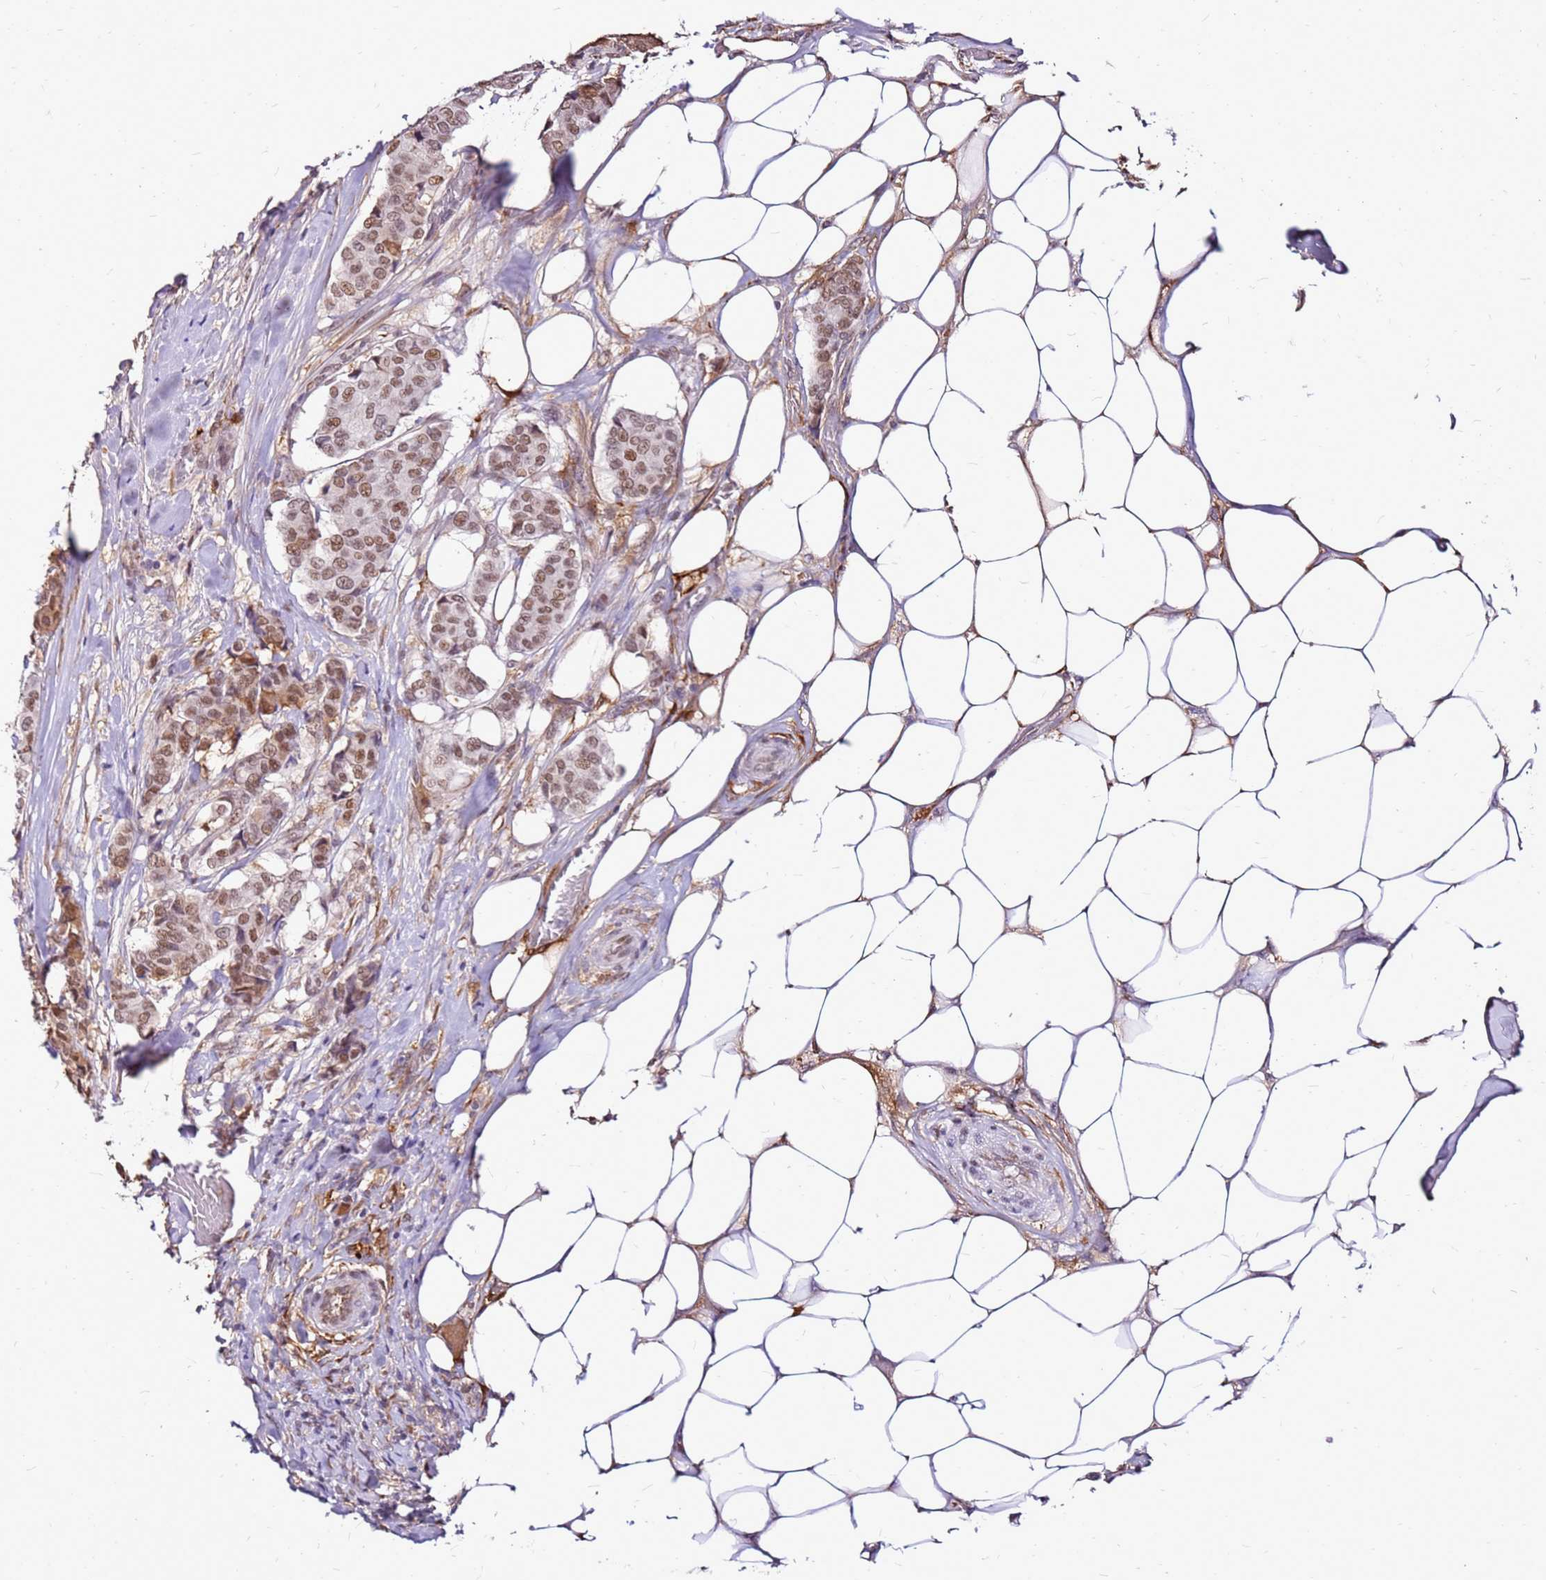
{"staining": {"intensity": "moderate", "quantity": ">75%", "location": "nuclear"}, "tissue": "breast cancer", "cell_type": "Tumor cells", "image_type": "cancer", "snomed": [{"axis": "morphology", "description": "Duct carcinoma"}, {"axis": "topography", "description": "Breast"}], "caption": "Immunohistochemical staining of breast cancer (infiltrating ductal carcinoma) exhibits medium levels of moderate nuclear expression in approximately >75% of tumor cells.", "gene": "ALDH1A3", "patient": {"sex": "female", "age": 75}}